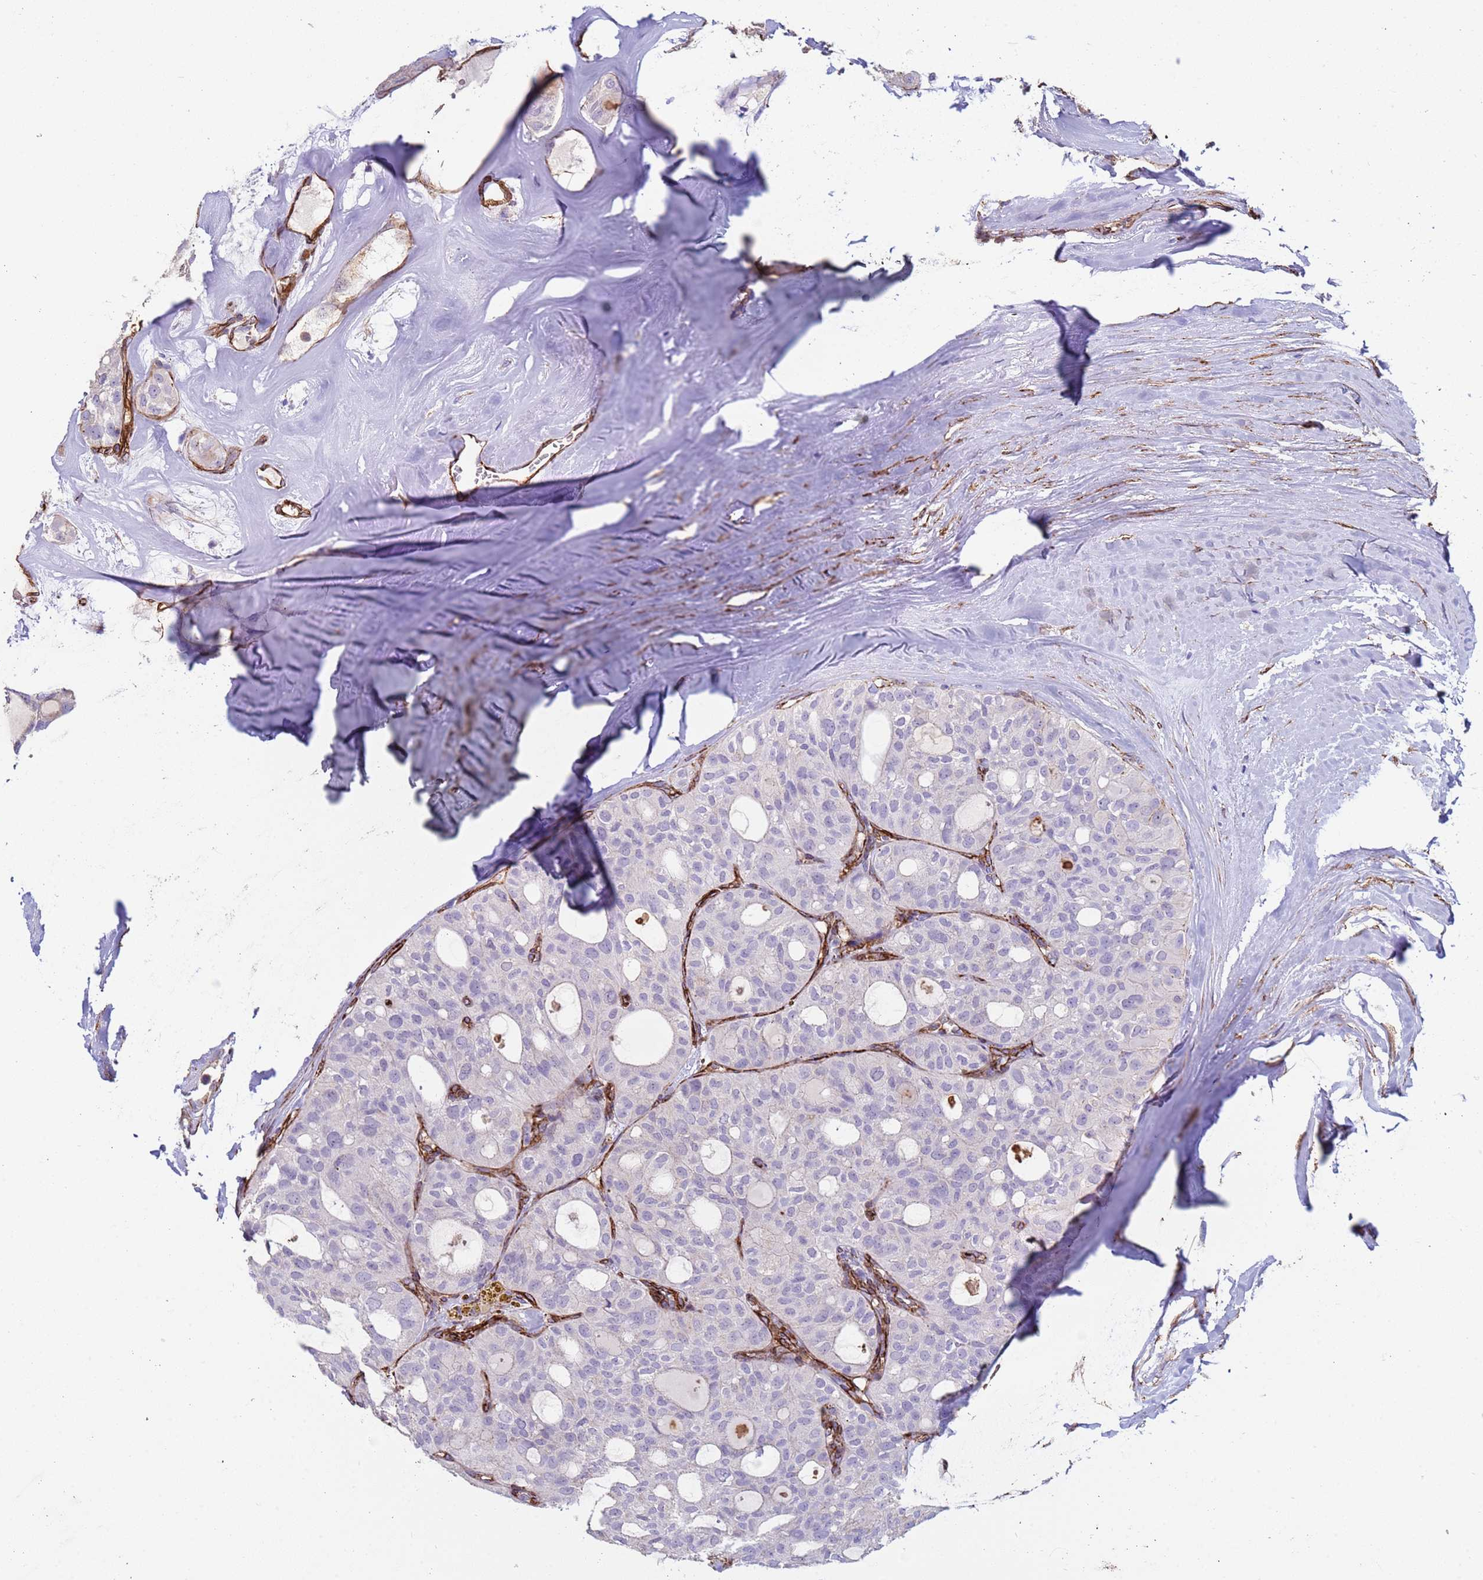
{"staining": {"intensity": "negative", "quantity": "none", "location": "none"}, "tissue": "thyroid cancer", "cell_type": "Tumor cells", "image_type": "cancer", "snomed": [{"axis": "morphology", "description": "Follicular adenoma carcinoma, NOS"}, {"axis": "topography", "description": "Thyroid gland"}], "caption": "High magnification brightfield microscopy of thyroid cancer stained with DAB (3,3'-diaminobenzidine) (brown) and counterstained with hematoxylin (blue): tumor cells show no significant positivity.", "gene": "GASK1A", "patient": {"sex": "male", "age": 75}}